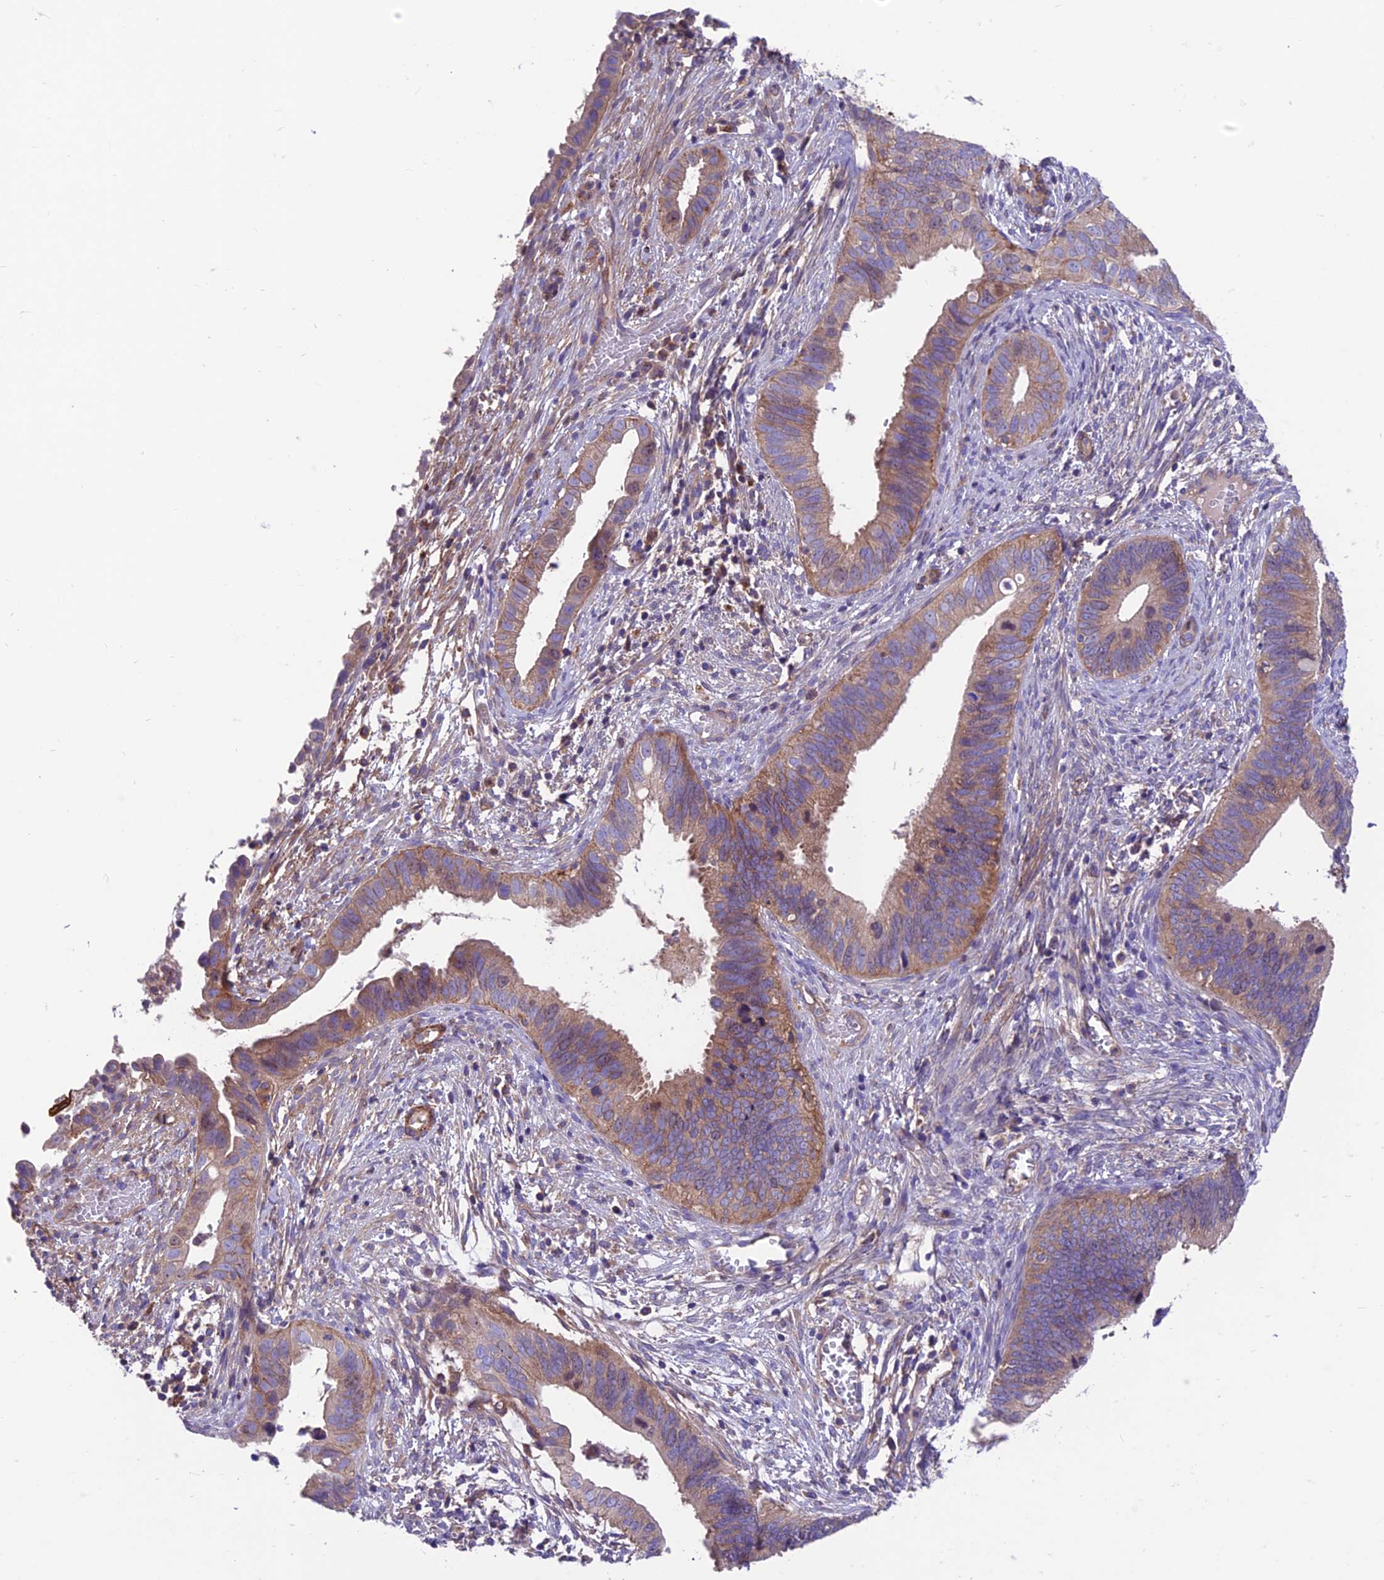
{"staining": {"intensity": "moderate", "quantity": ">75%", "location": "cytoplasmic/membranous"}, "tissue": "cervical cancer", "cell_type": "Tumor cells", "image_type": "cancer", "snomed": [{"axis": "morphology", "description": "Adenocarcinoma, NOS"}, {"axis": "topography", "description": "Cervix"}], "caption": "Immunohistochemical staining of human cervical cancer (adenocarcinoma) reveals moderate cytoplasmic/membranous protein staining in about >75% of tumor cells. (DAB (3,3'-diaminobenzidine) IHC, brown staining for protein, blue staining for nuclei).", "gene": "VPS16", "patient": {"sex": "female", "age": 42}}